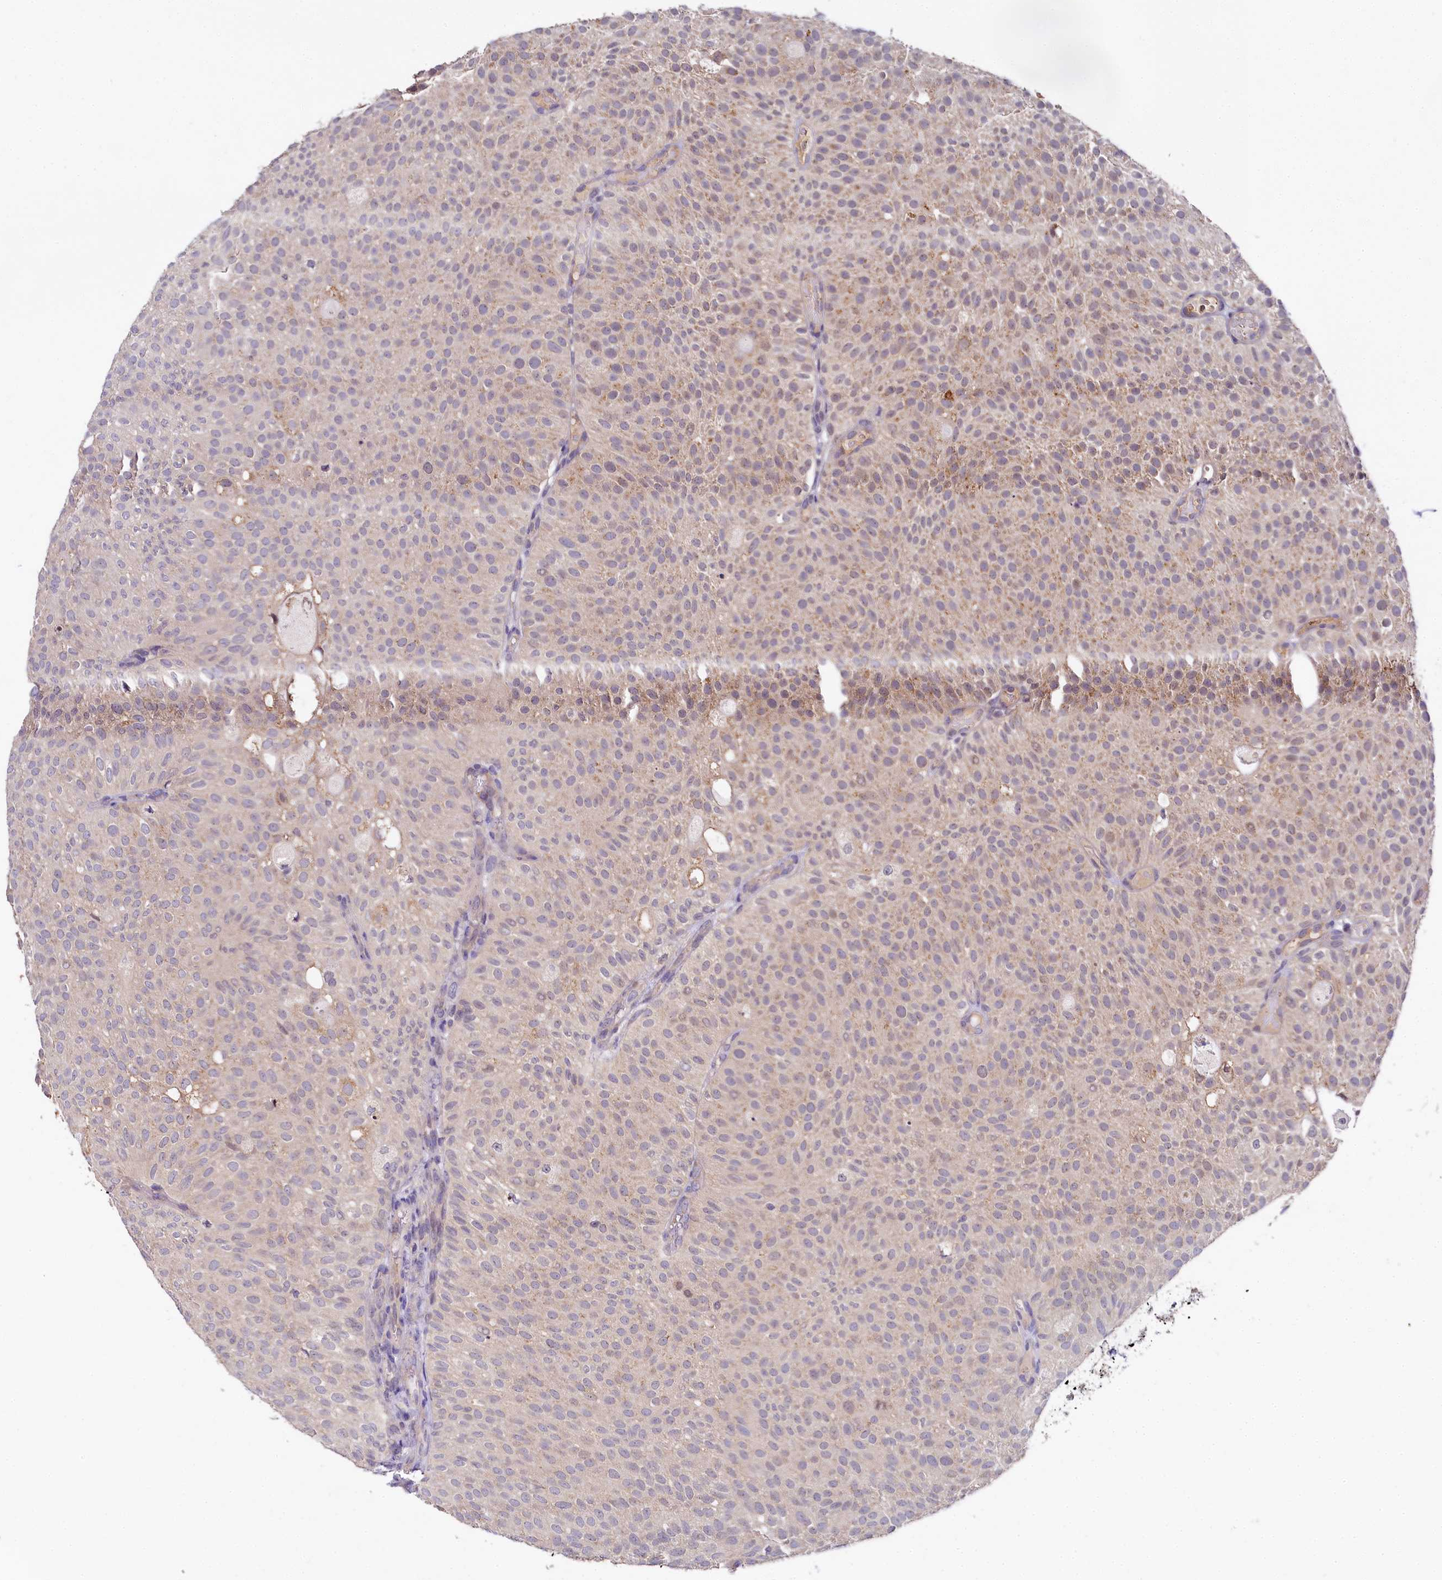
{"staining": {"intensity": "weak", "quantity": "25%-75%", "location": "cytoplasmic/membranous"}, "tissue": "urothelial cancer", "cell_type": "Tumor cells", "image_type": "cancer", "snomed": [{"axis": "morphology", "description": "Urothelial carcinoma, Low grade"}, {"axis": "topography", "description": "Urinary bladder"}], "caption": "Immunohistochemistry (IHC) histopathology image of neoplastic tissue: human urothelial cancer stained using immunohistochemistry (IHC) exhibits low levels of weak protein expression localized specifically in the cytoplasmic/membranous of tumor cells, appearing as a cytoplasmic/membranous brown color.", "gene": "SPINK9", "patient": {"sex": "male", "age": 78}}